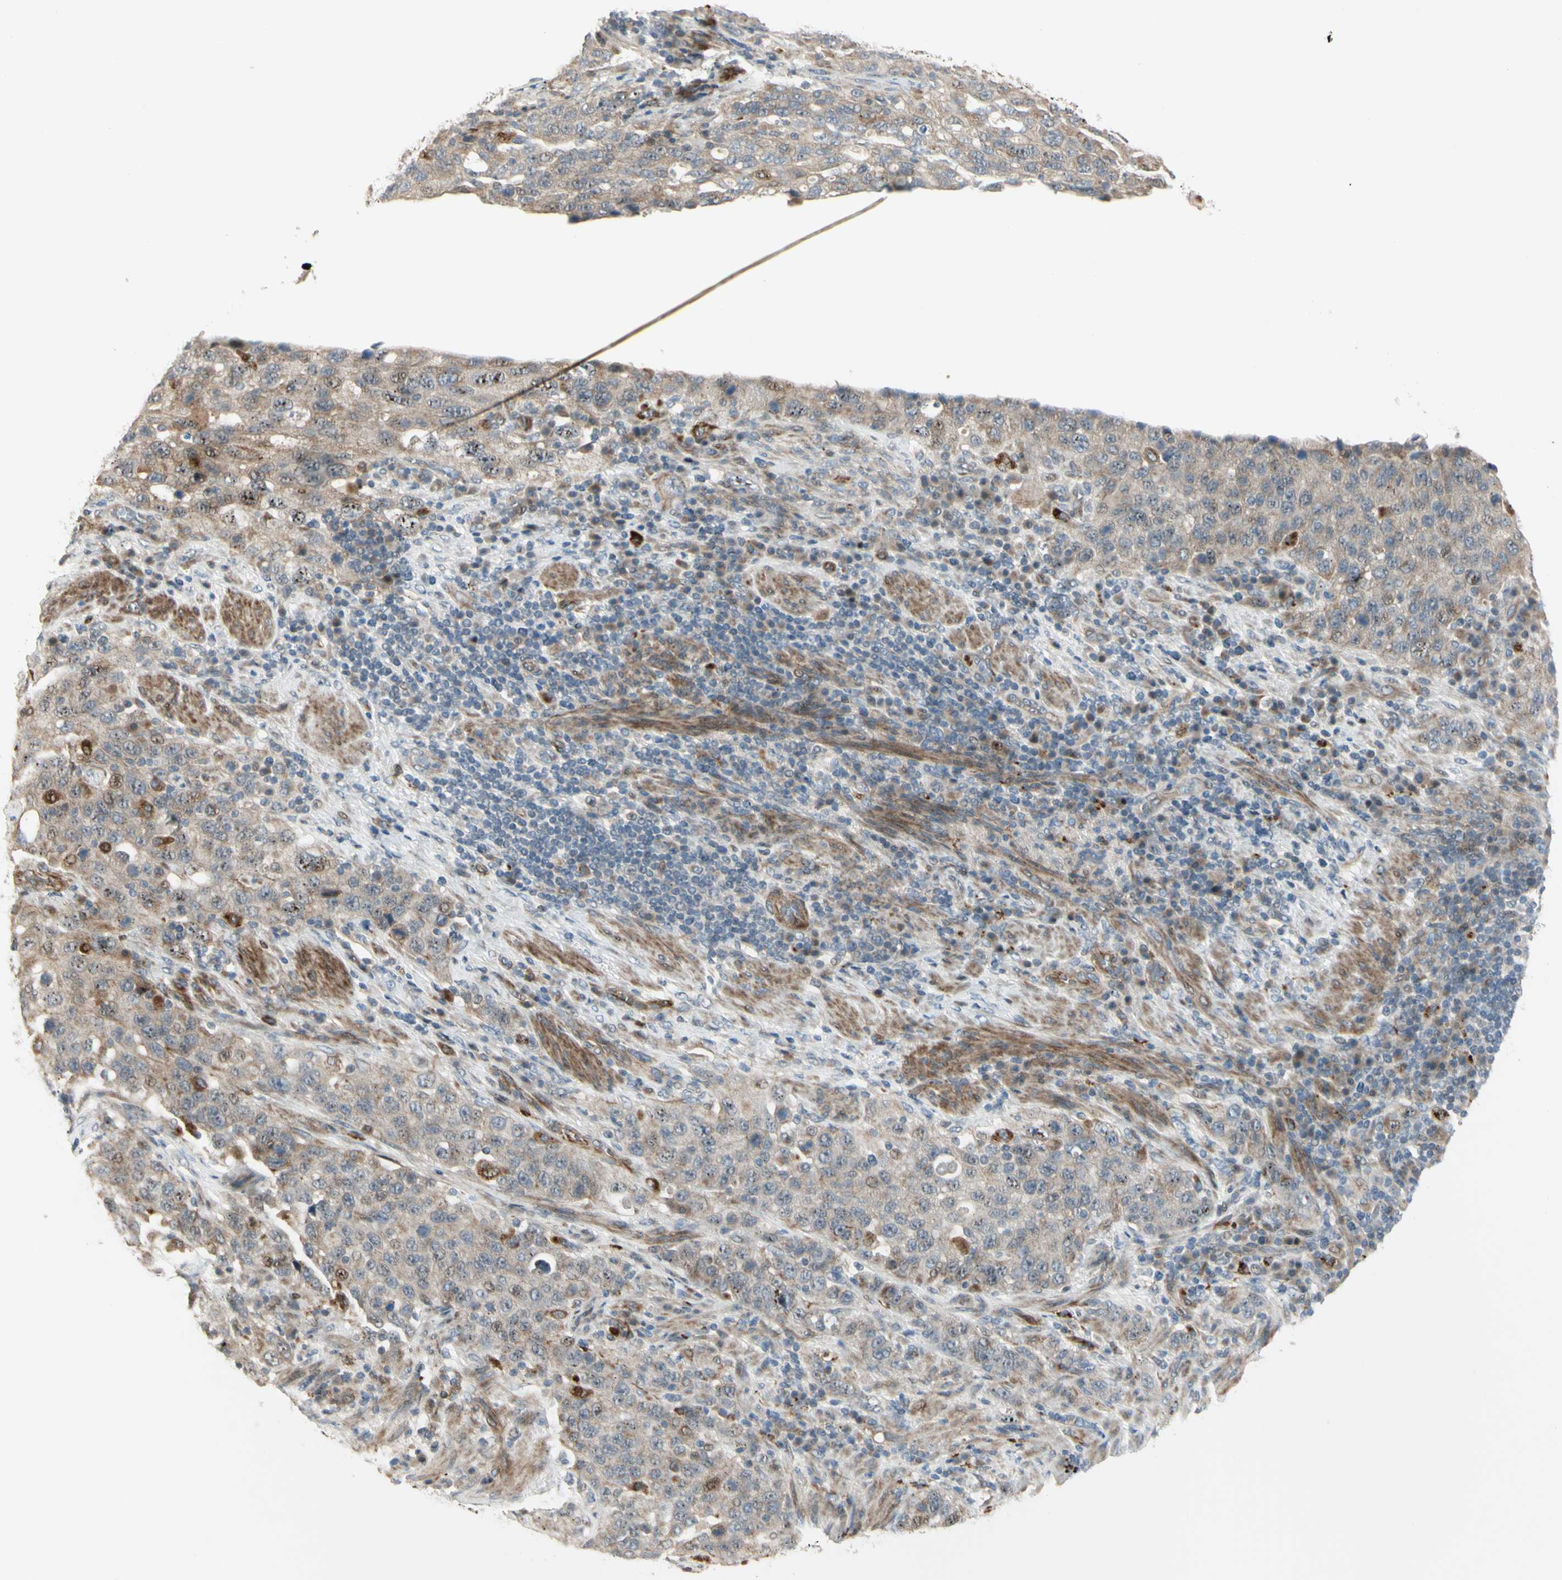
{"staining": {"intensity": "moderate", "quantity": "<25%", "location": "cytoplasmic/membranous,nuclear"}, "tissue": "stomach cancer", "cell_type": "Tumor cells", "image_type": "cancer", "snomed": [{"axis": "morphology", "description": "Normal tissue, NOS"}, {"axis": "morphology", "description": "Adenocarcinoma, NOS"}, {"axis": "topography", "description": "Stomach"}], "caption": "IHC of stomach cancer displays low levels of moderate cytoplasmic/membranous and nuclear positivity in approximately <25% of tumor cells.", "gene": "NDFIP1", "patient": {"sex": "male", "age": 48}}